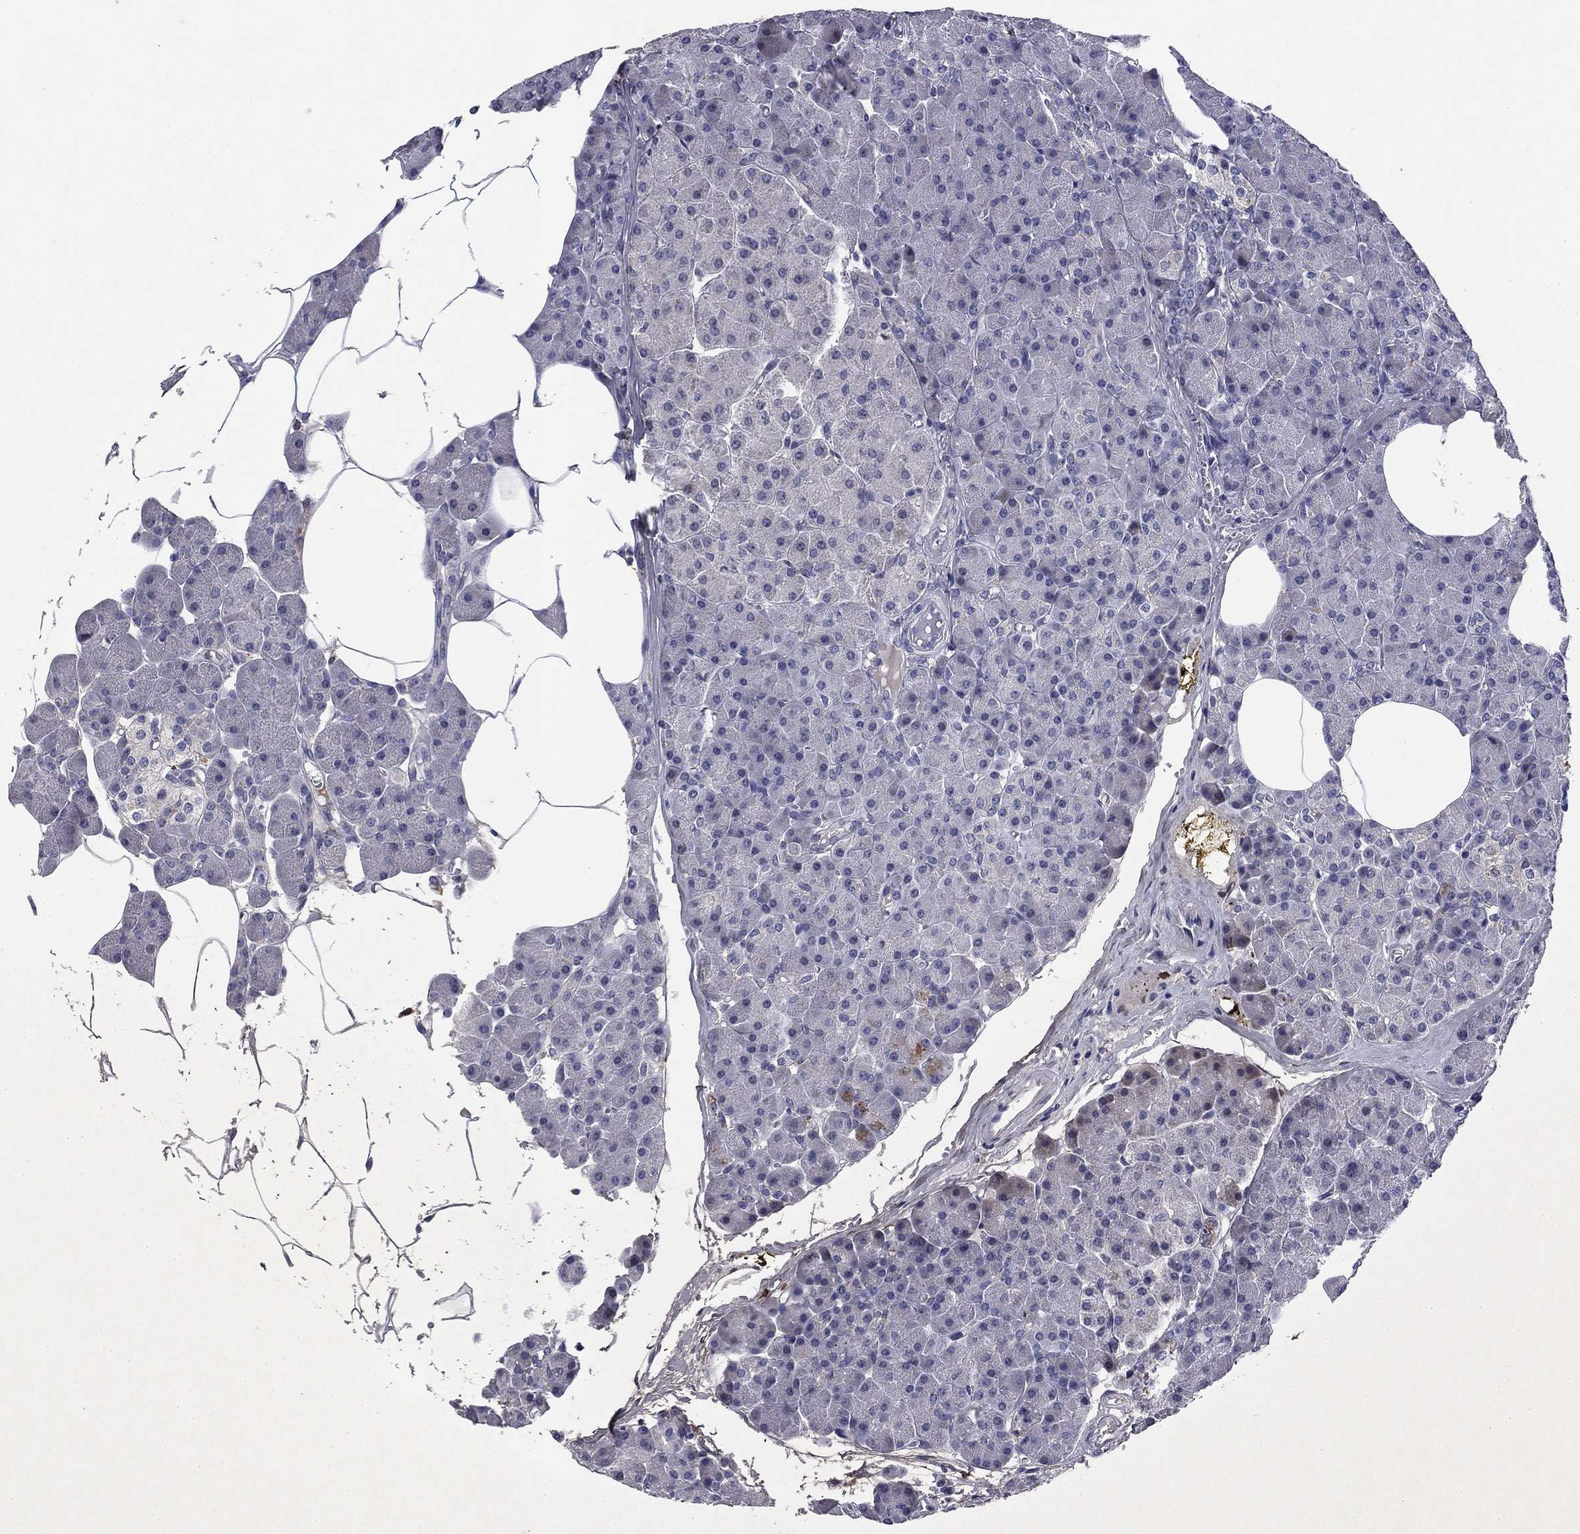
{"staining": {"intensity": "negative", "quantity": "none", "location": "none"}, "tissue": "pancreas", "cell_type": "Exocrine glandular cells", "image_type": "normal", "snomed": [{"axis": "morphology", "description": "Normal tissue, NOS"}, {"axis": "topography", "description": "Pancreas"}], "caption": "Exocrine glandular cells are negative for protein expression in normal human pancreas.", "gene": "COL2A1", "patient": {"sex": "female", "age": 45}}